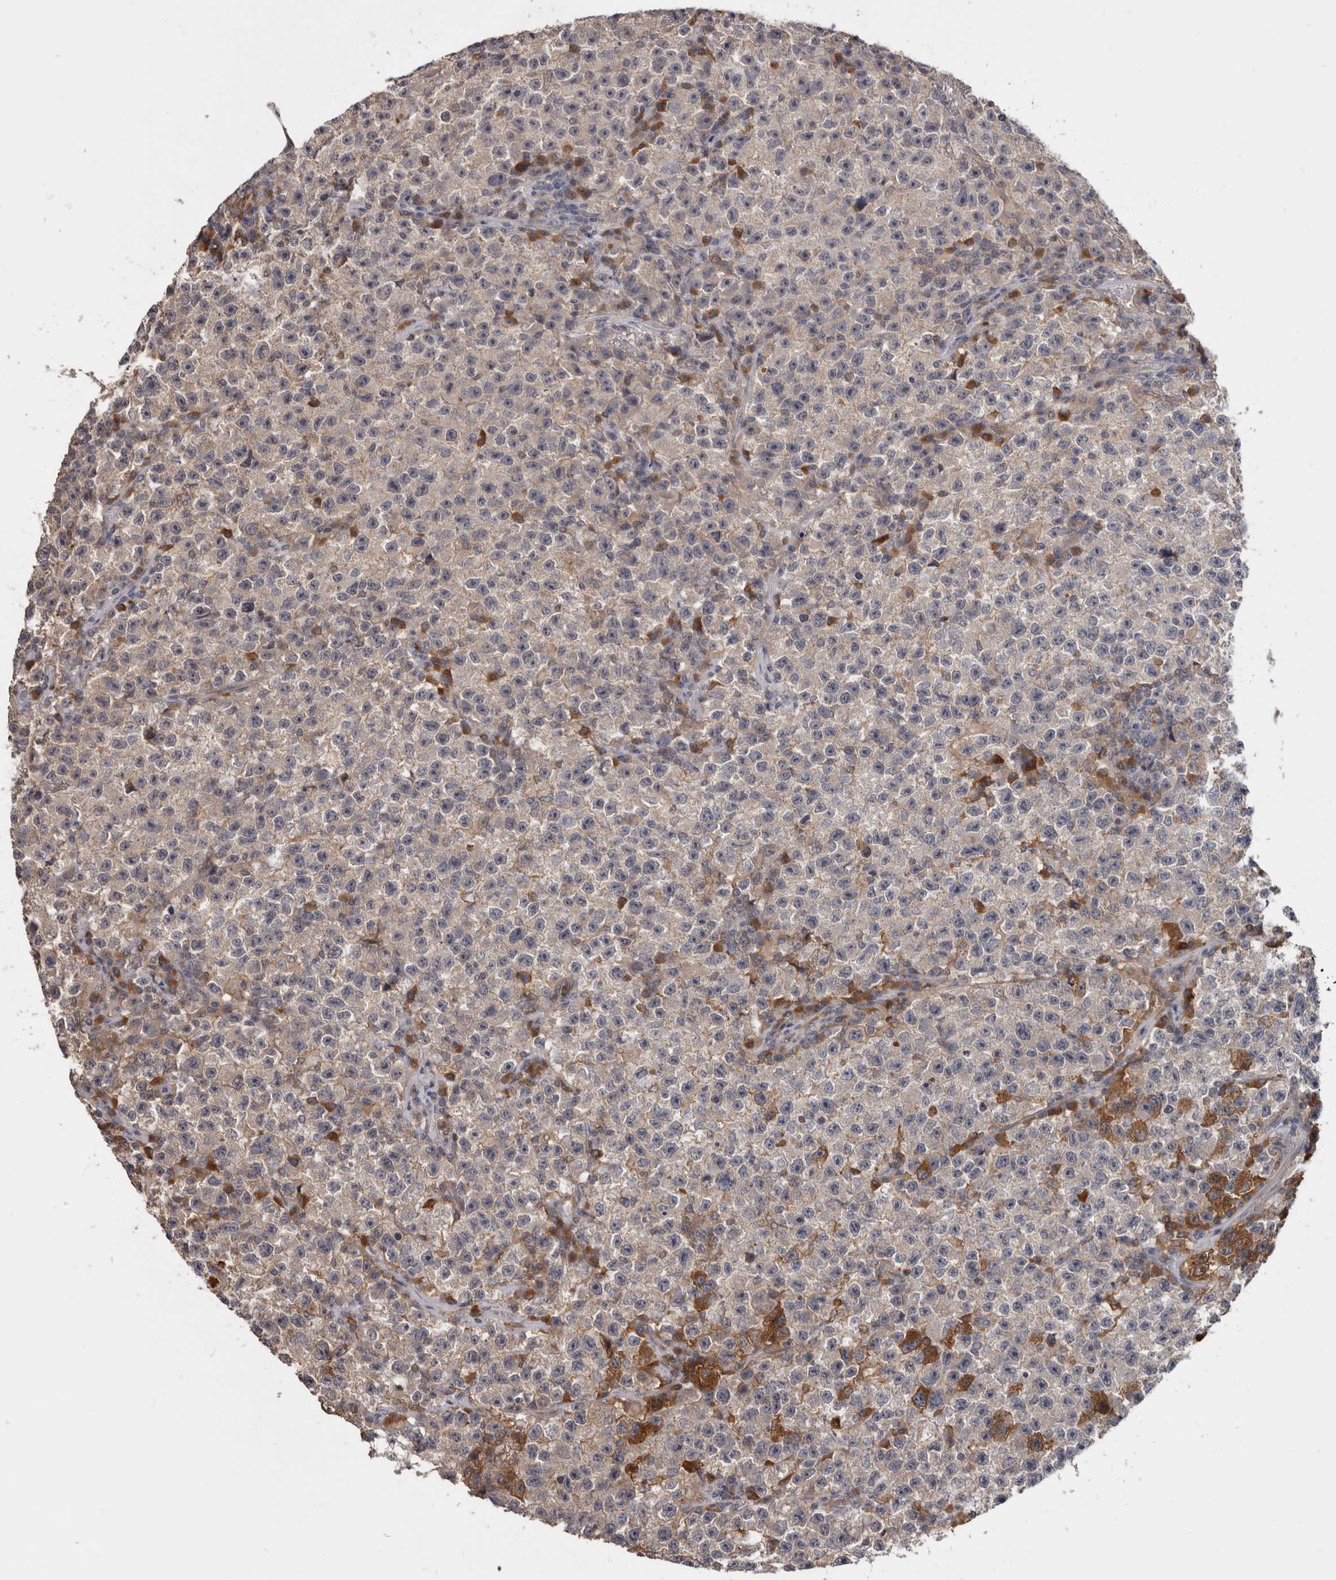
{"staining": {"intensity": "weak", "quantity": "<25%", "location": "cytoplasmic/membranous"}, "tissue": "testis cancer", "cell_type": "Tumor cells", "image_type": "cancer", "snomed": [{"axis": "morphology", "description": "Seminoma, NOS"}, {"axis": "topography", "description": "Testis"}], "caption": "The image demonstrates no significant positivity in tumor cells of seminoma (testis). (DAB (3,3'-diaminobenzidine) immunohistochemistry (IHC), high magnification).", "gene": "NMUR1", "patient": {"sex": "male", "age": 22}}